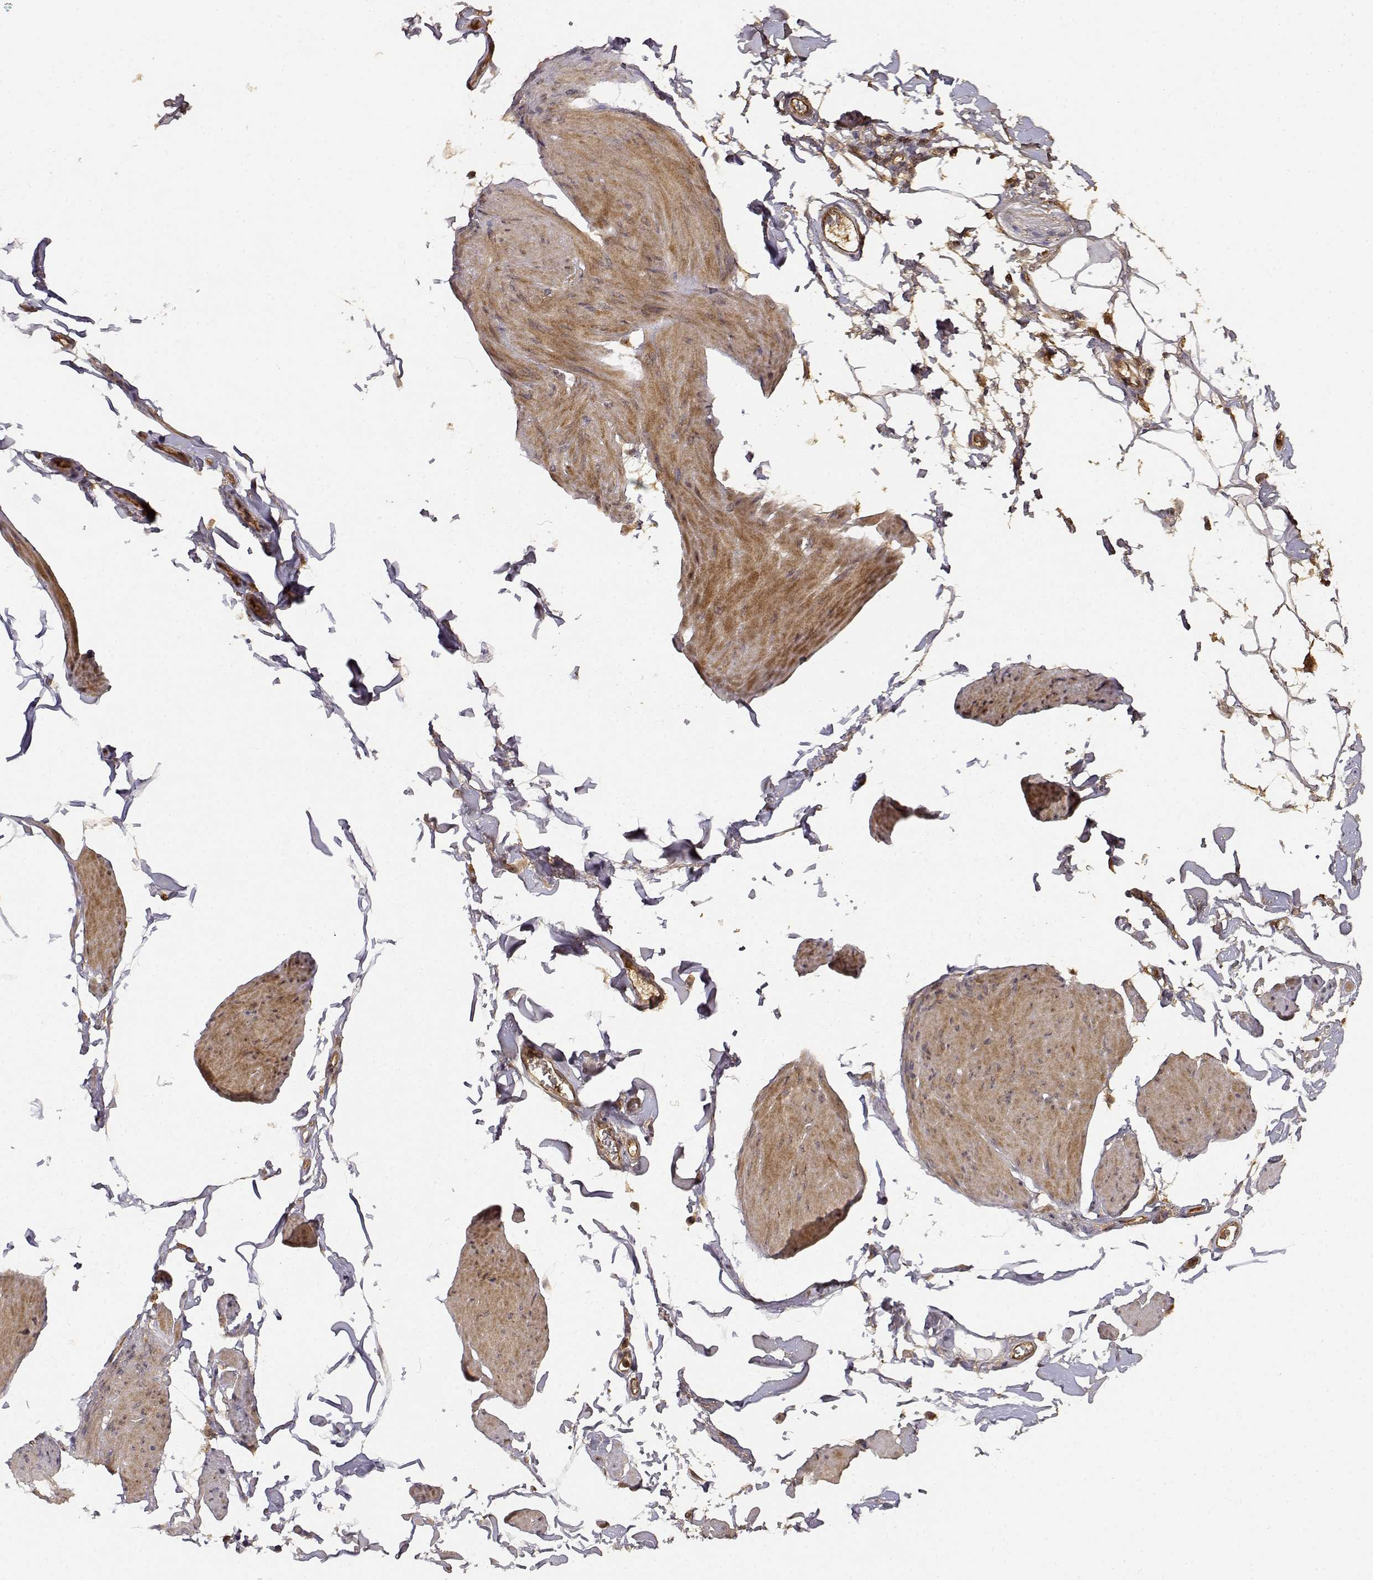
{"staining": {"intensity": "moderate", "quantity": ">75%", "location": "cytoplasmic/membranous"}, "tissue": "smooth muscle", "cell_type": "Smooth muscle cells", "image_type": "normal", "snomed": [{"axis": "morphology", "description": "Normal tissue, NOS"}, {"axis": "topography", "description": "Adipose tissue"}, {"axis": "topography", "description": "Smooth muscle"}, {"axis": "topography", "description": "Peripheral nerve tissue"}], "caption": "An immunohistochemistry (IHC) image of normal tissue is shown. Protein staining in brown shows moderate cytoplasmic/membranous positivity in smooth muscle within smooth muscle cells. (DAB = brown stain, brightfield microscopy at high magnification).", "gene": "CDK5RAP2", "patient": {"sex": "male", "age": 83}}